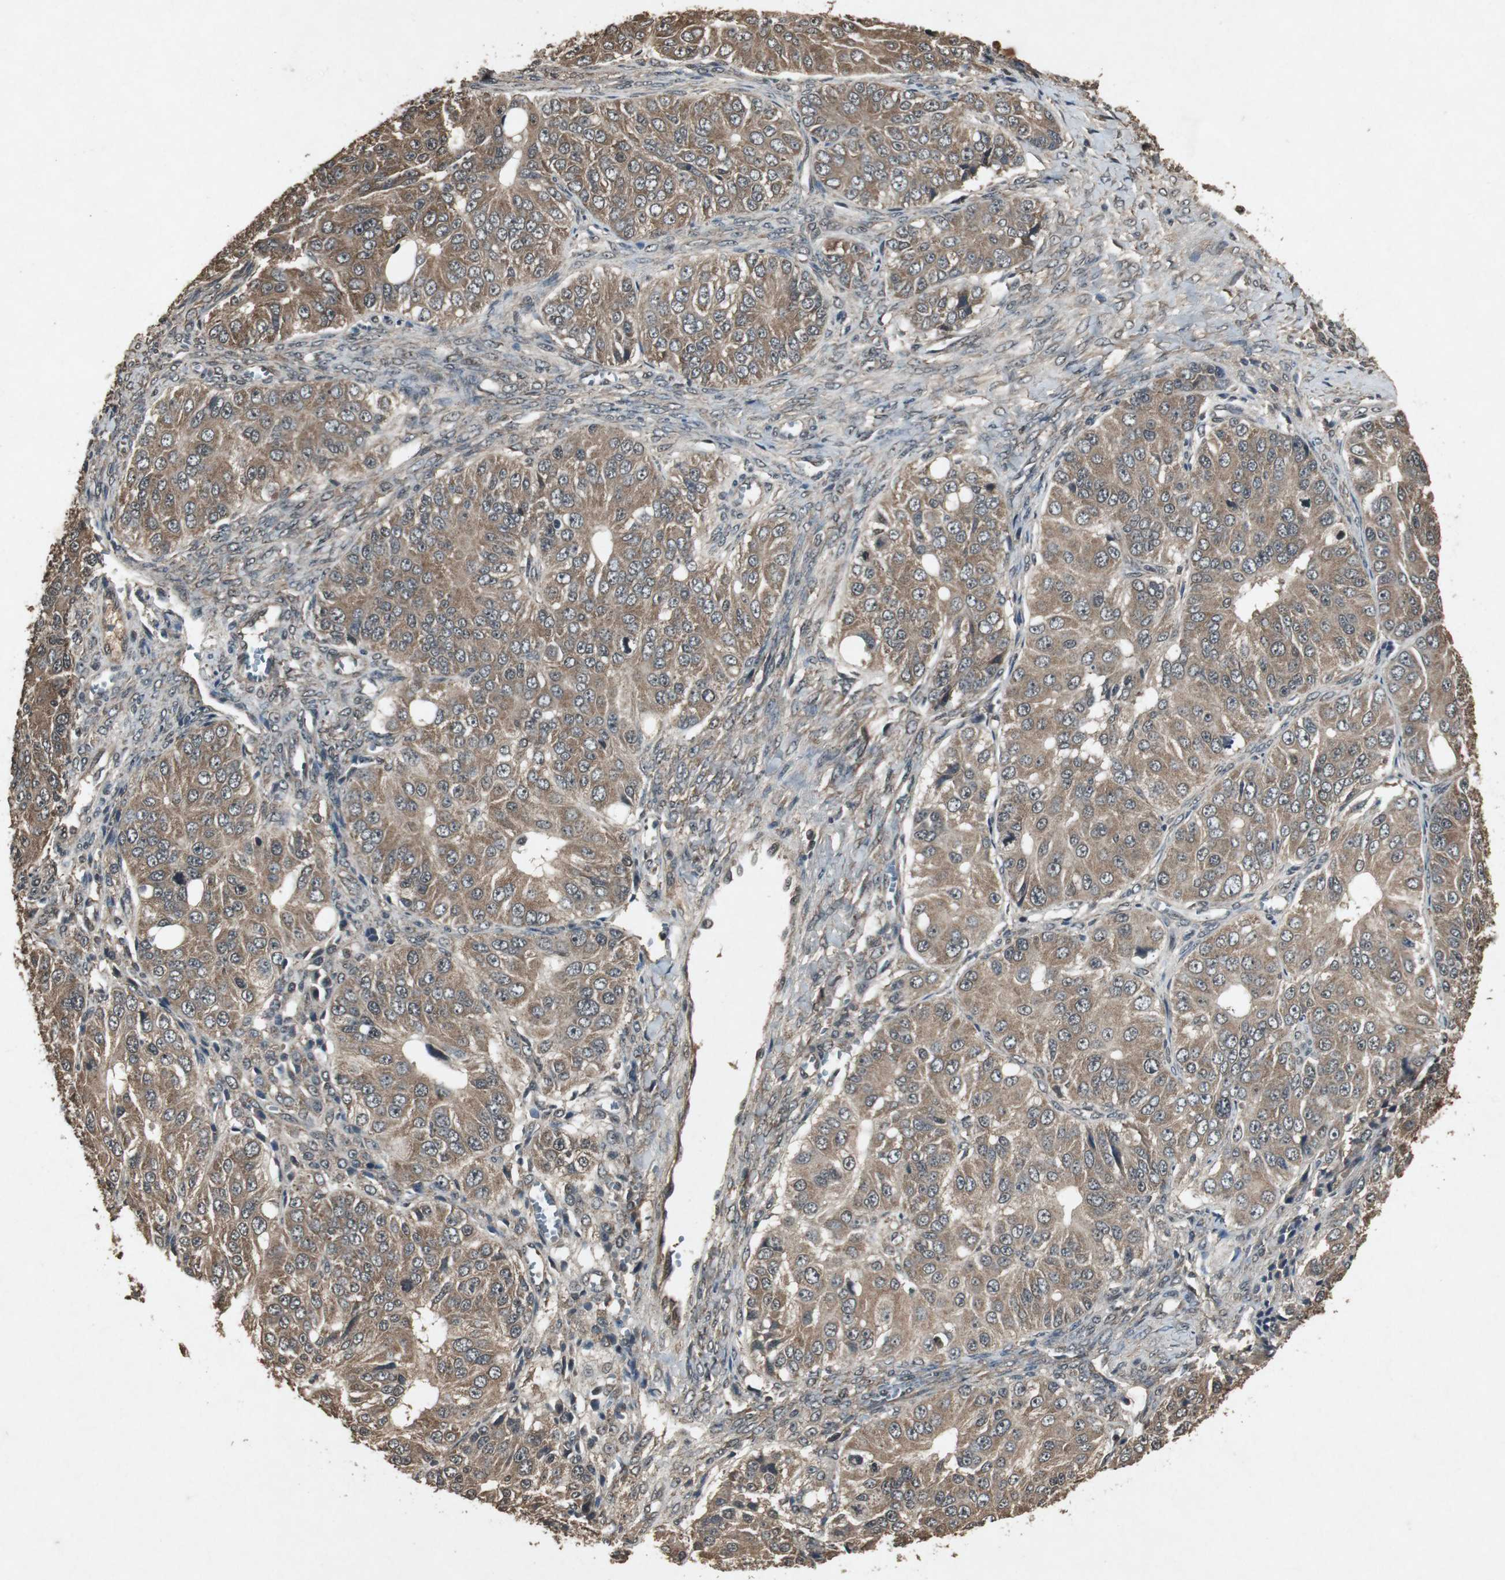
{"staining": {"intensity": "moderate", "quantity": ">75%", "location": "cytoplasmic/membranous"}, "tissue": "ovarian cancer", "cell_type": "Tumor cells", "image_type": "cancer", "snomed": [{"axis": "morphology", "description": "Carcinoma, endometroid"}, {"axis": "topography", "description": "Ovary"}], "caption": "High-magnification brightfield microscopy of ovarian cancer (endometroid carcinoma) stained with DAB (3,3'-diaminobenzidine) (brown) and counterstained with hematoxylin (blue). tumor cells exhibit moderate cytoplasmic/membranous positivity is seen in approximately>75% of cells. The protein of interest is shown in brown color, while the nuclei are stained blue.", "gene": "EMX1", "patient": {"sex": "female", "age": 51}}